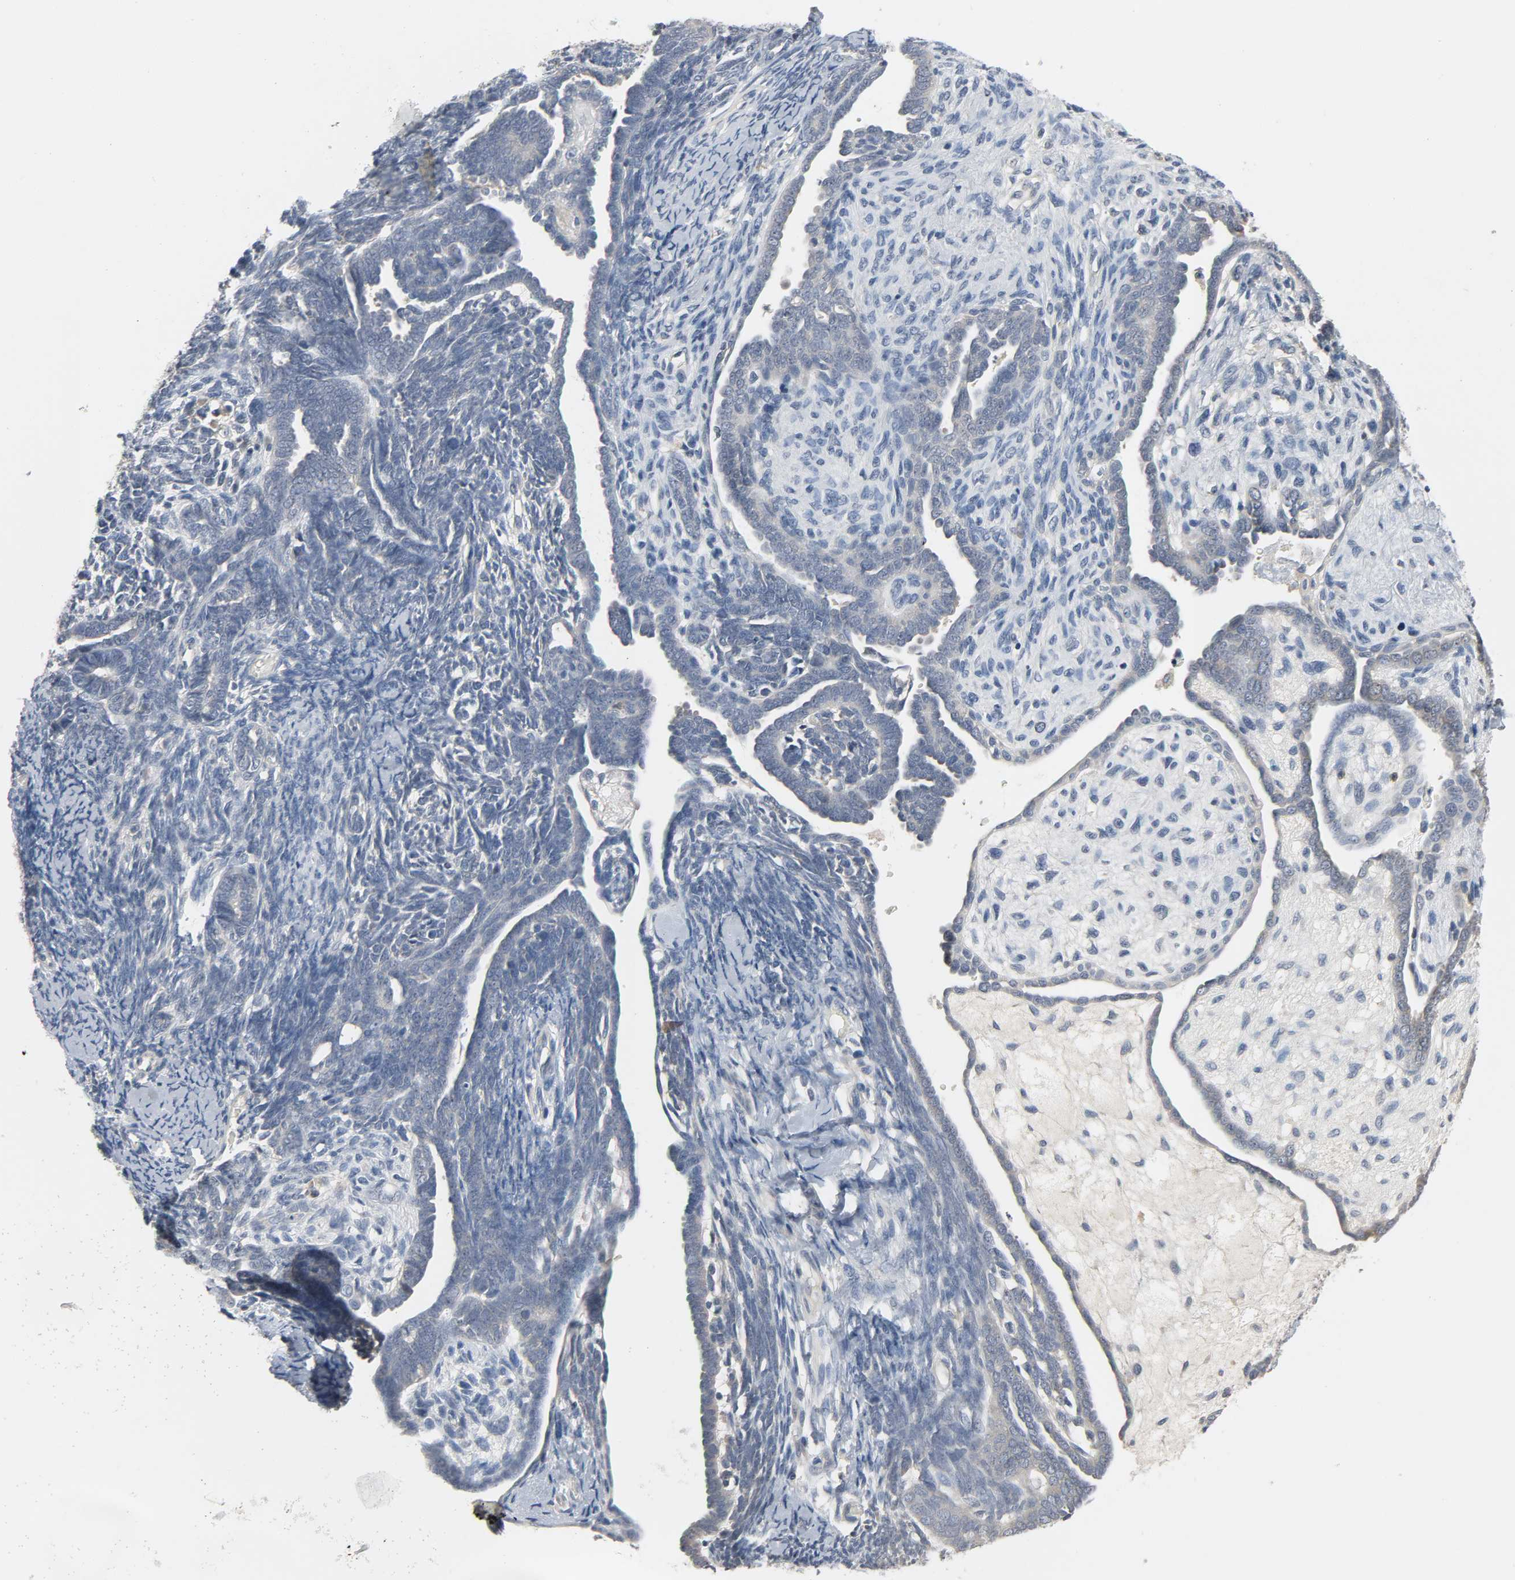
{"staining": {"intensity": "negative", "quantity": "none", "location": "none"}, "tissue": "endometrial cancer", "cell_type": "Tumor cells", "image_type": "cancer", "snomed": [{"axis": "morphology", "description": "Neoplasm, malignant, NOS"}, {"axis": "topography", "description": "Endometrium"}], "caption": "Tumor cells show no significant protein positivity in endometrial cancer. (Brightfield microscopy of DAB immunohistochemistry at high magnification).", "gene": "CD4", "patient": {"sex": "female", "age": 74}}